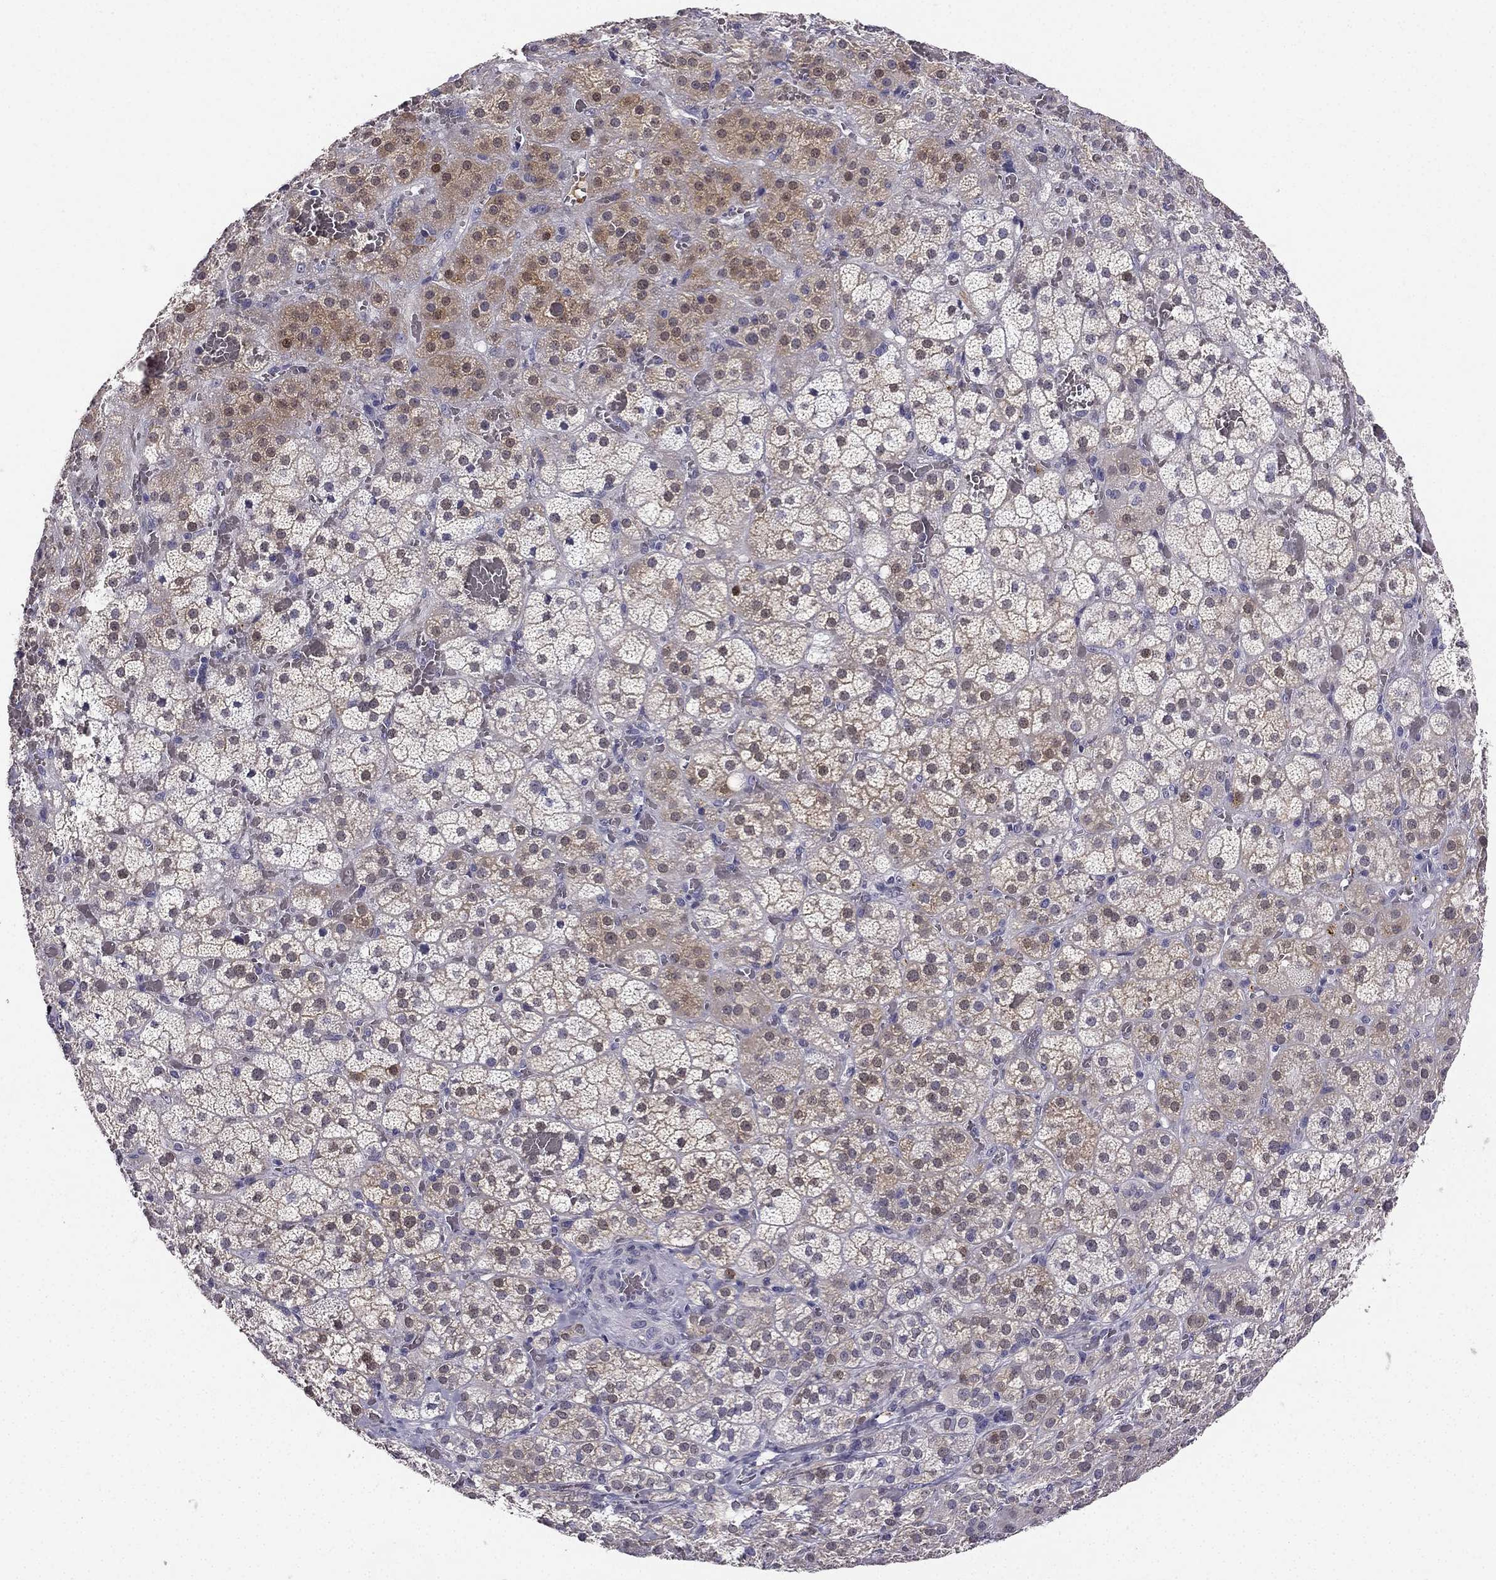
{"staining": {"intensity": "strong", "quantity": "<25%", "location": "cytoplasmic/membranous,nuclear"}, "tissue": "adrenal gland", "cell_type": "Glandular cells", "image_type": "normal", "snomed": [{"axis": "morphology", "description": "Normal tissue, NOS"}, {"axis": "topography", "description": "Adrenal gland"}], "caption": "Strong cytoplasmic/membranous,nuclear expression is appreciated in approximately <25% of glandular cells in unremarkable adrenal gland.", "gene": "CALB2", "patient": {"sex": "male", "age": 57}}